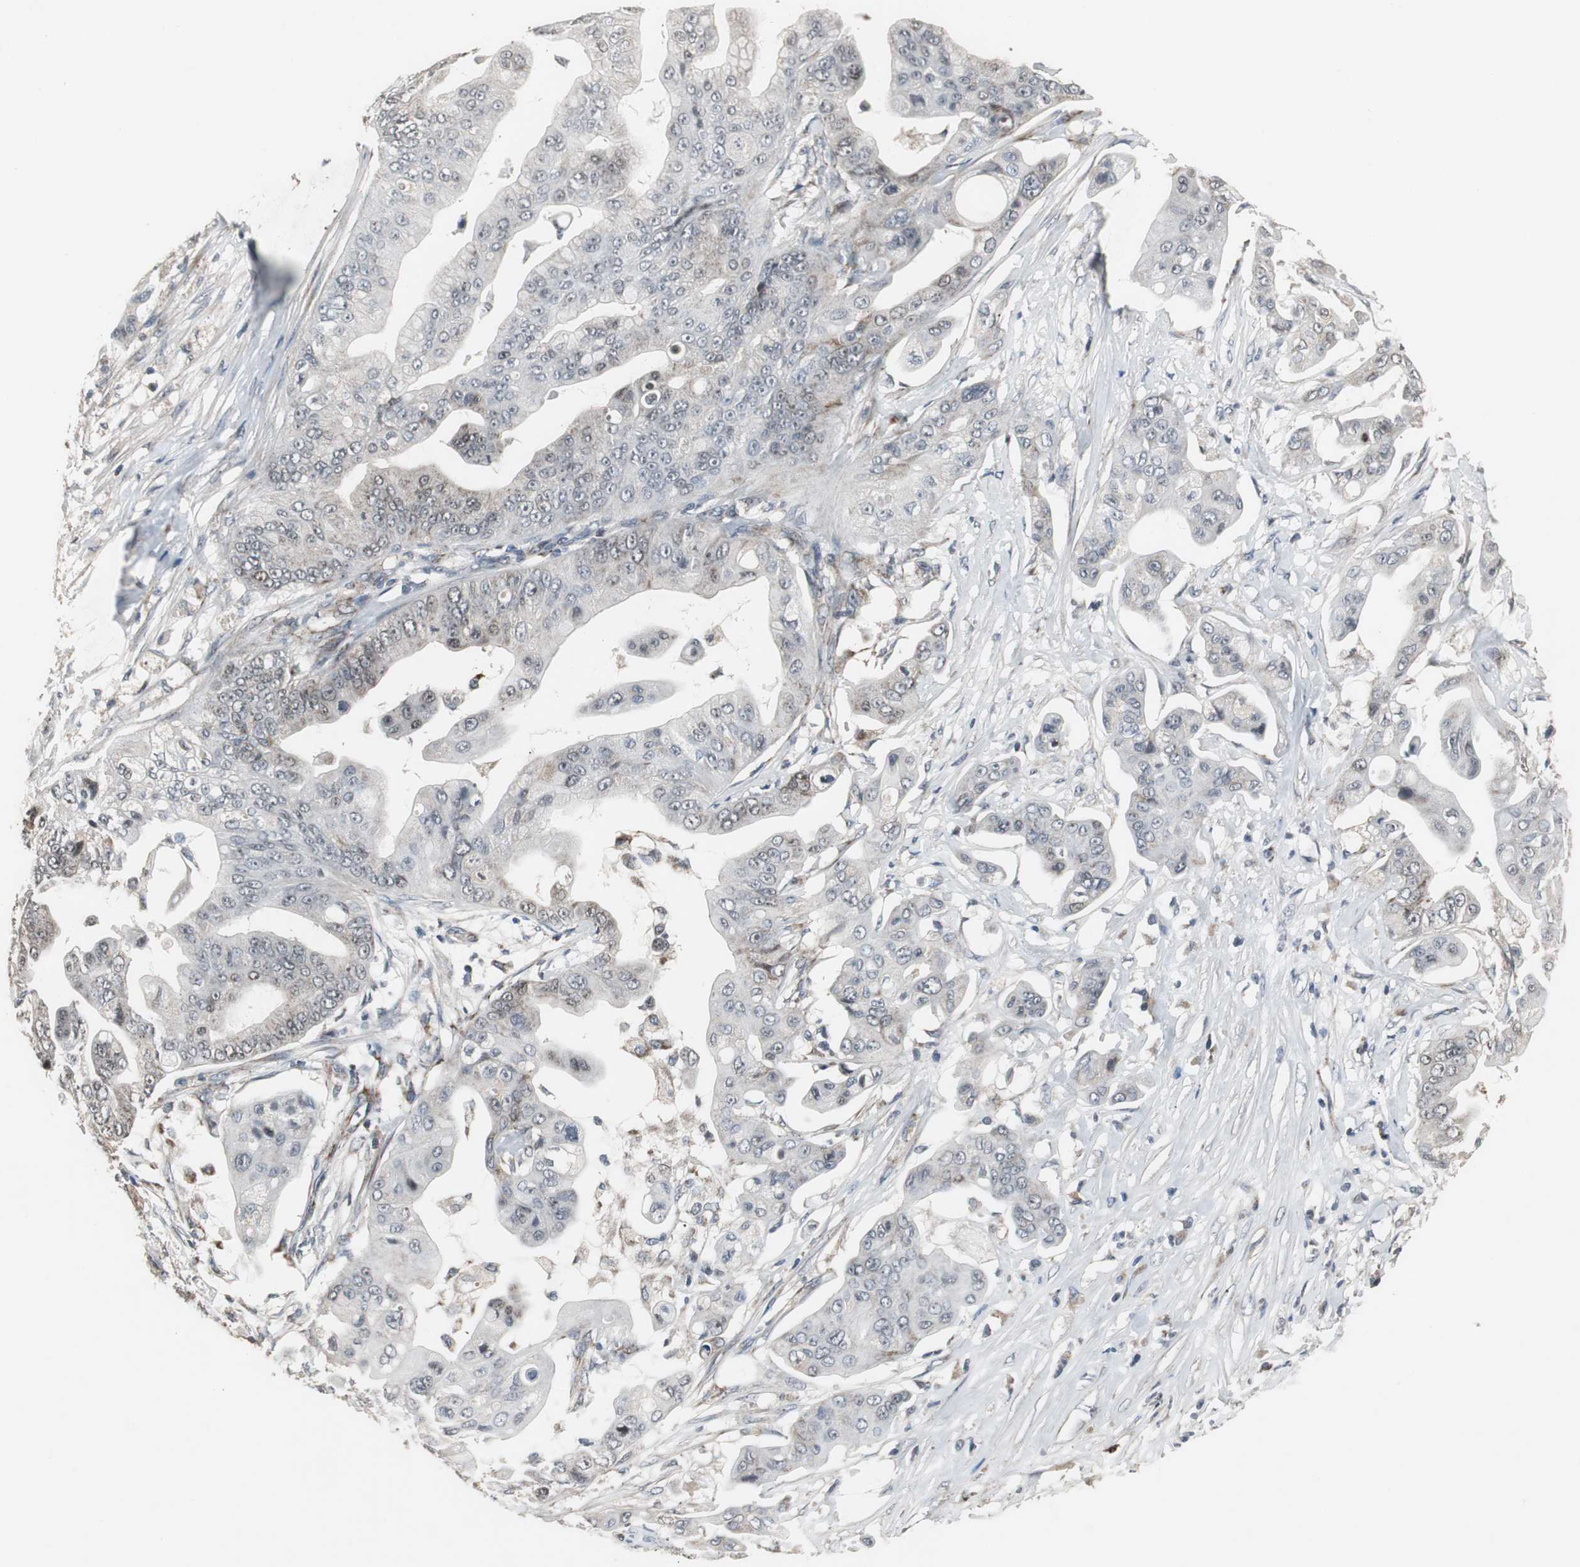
{"staining": {"intensity": "moderate", "quantity": "<25%", "location": "cytoplasmic/membranous"}, "tissue": "pancreatic cancer", "cell_type": "Tumor cells", "image_type": "cancer", "snomed": [{"axis": "morphology", "description": "Adenocarcinoma, NOS"}, {"axis": "topography", "description": "Pancreas"}], "caption": "This is an image of immunohistochemistry (IHC) staining of pancreatic cancer, which shows moderate expression in the cytoplasmic/membranous of tumor cells.", "gene": "MRPL40", "patient": {"sex": "female", "age": 75}}